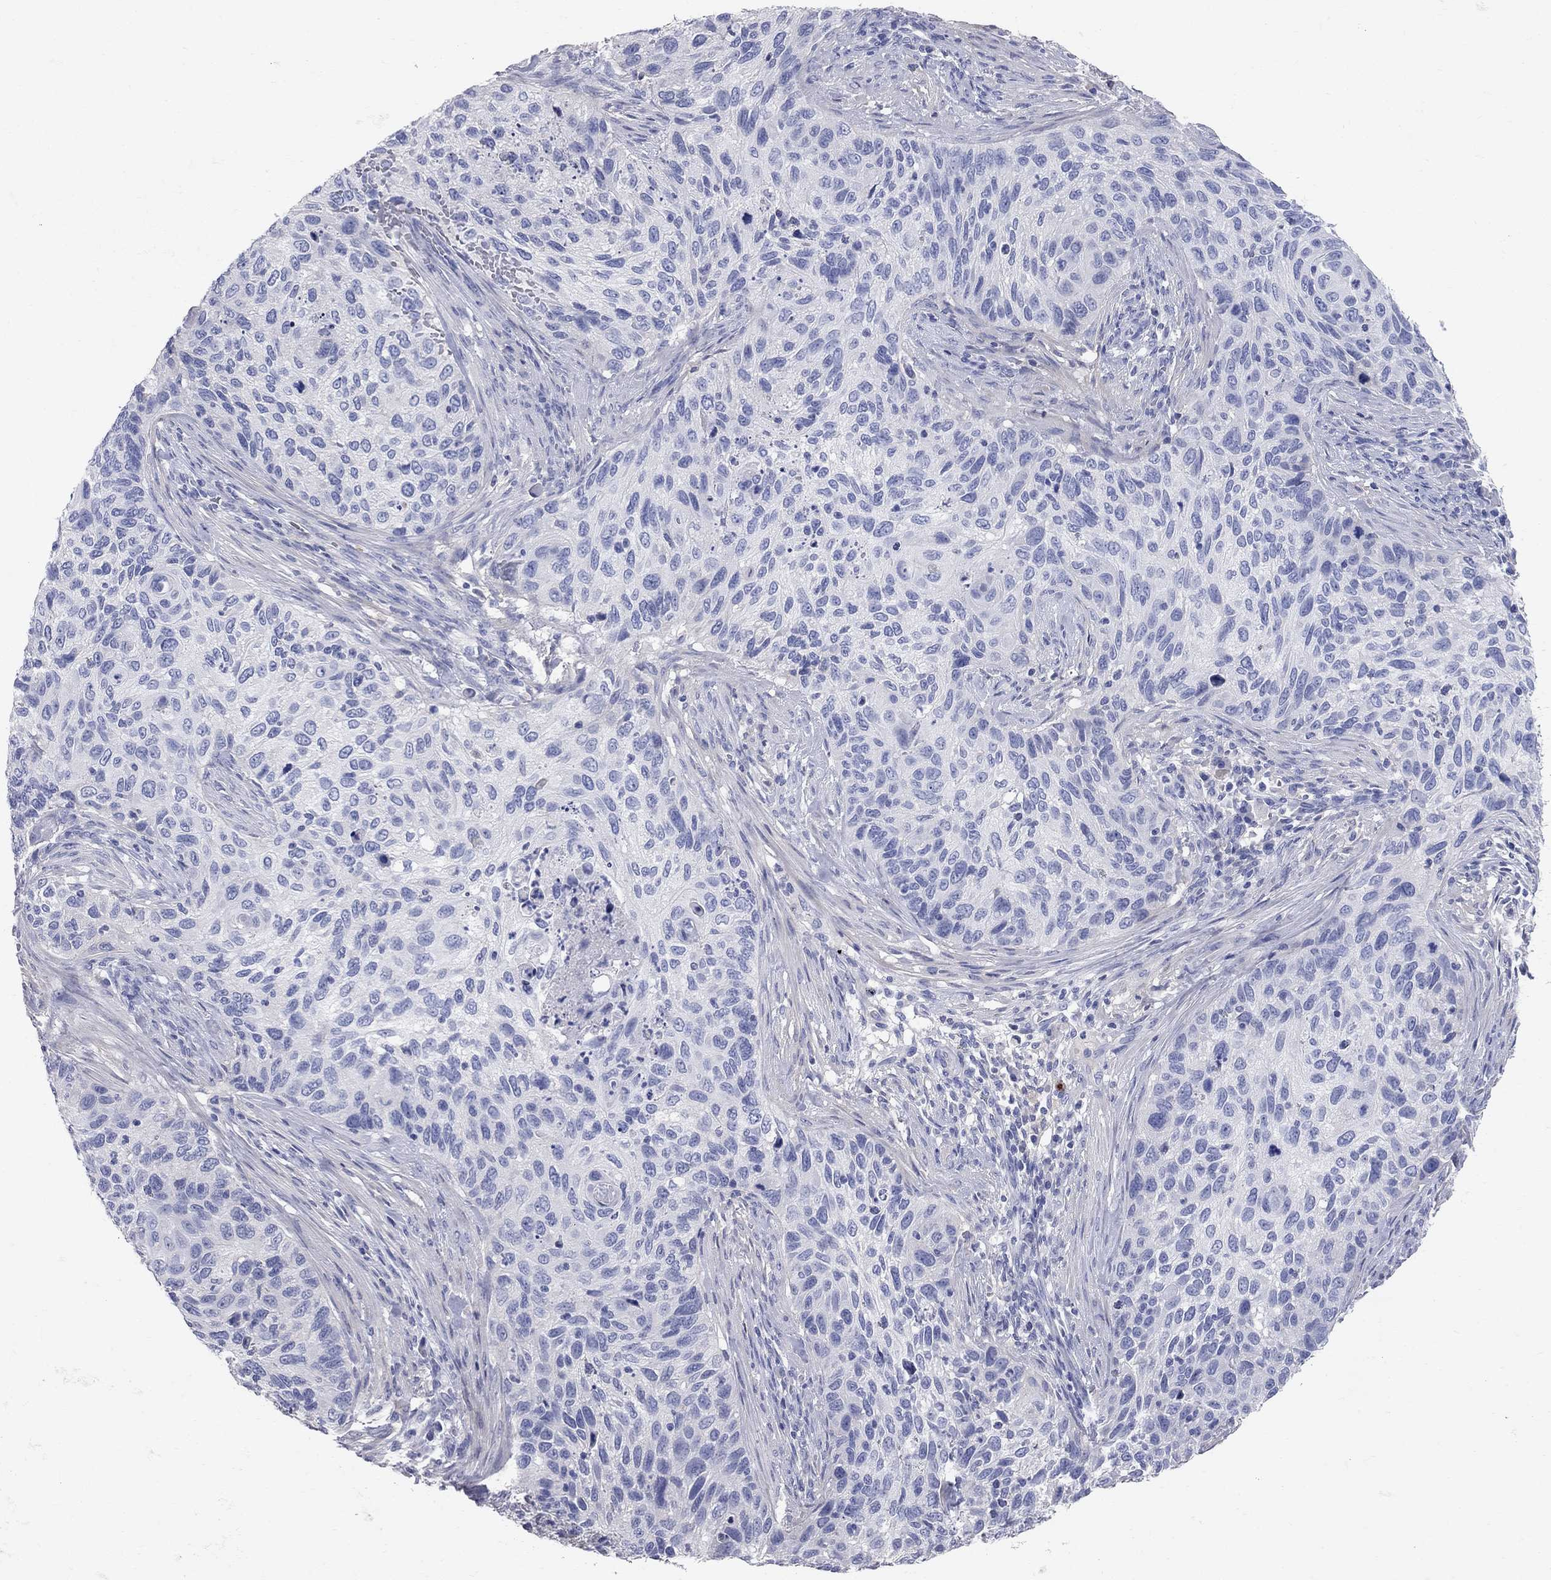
{"staining": {"intensity": "negative", "quantity": "none", "location": "none"}, "tissue": "cervical cancer", "cell_type": "Tumor cells", "image_type": "cancer", "snomed": [{"axis": "morphology", "description": "Squamous cell carcinoma, NOS"}, {"axis": "topography", "description": "Cervix"}], "caption": "The photomicrograph shows no significant staining in tumor cells of cervical cancer (squamous cell carcinoma).", "gene": "AOX1", "patient": {"sex": "female", "age": 70}}